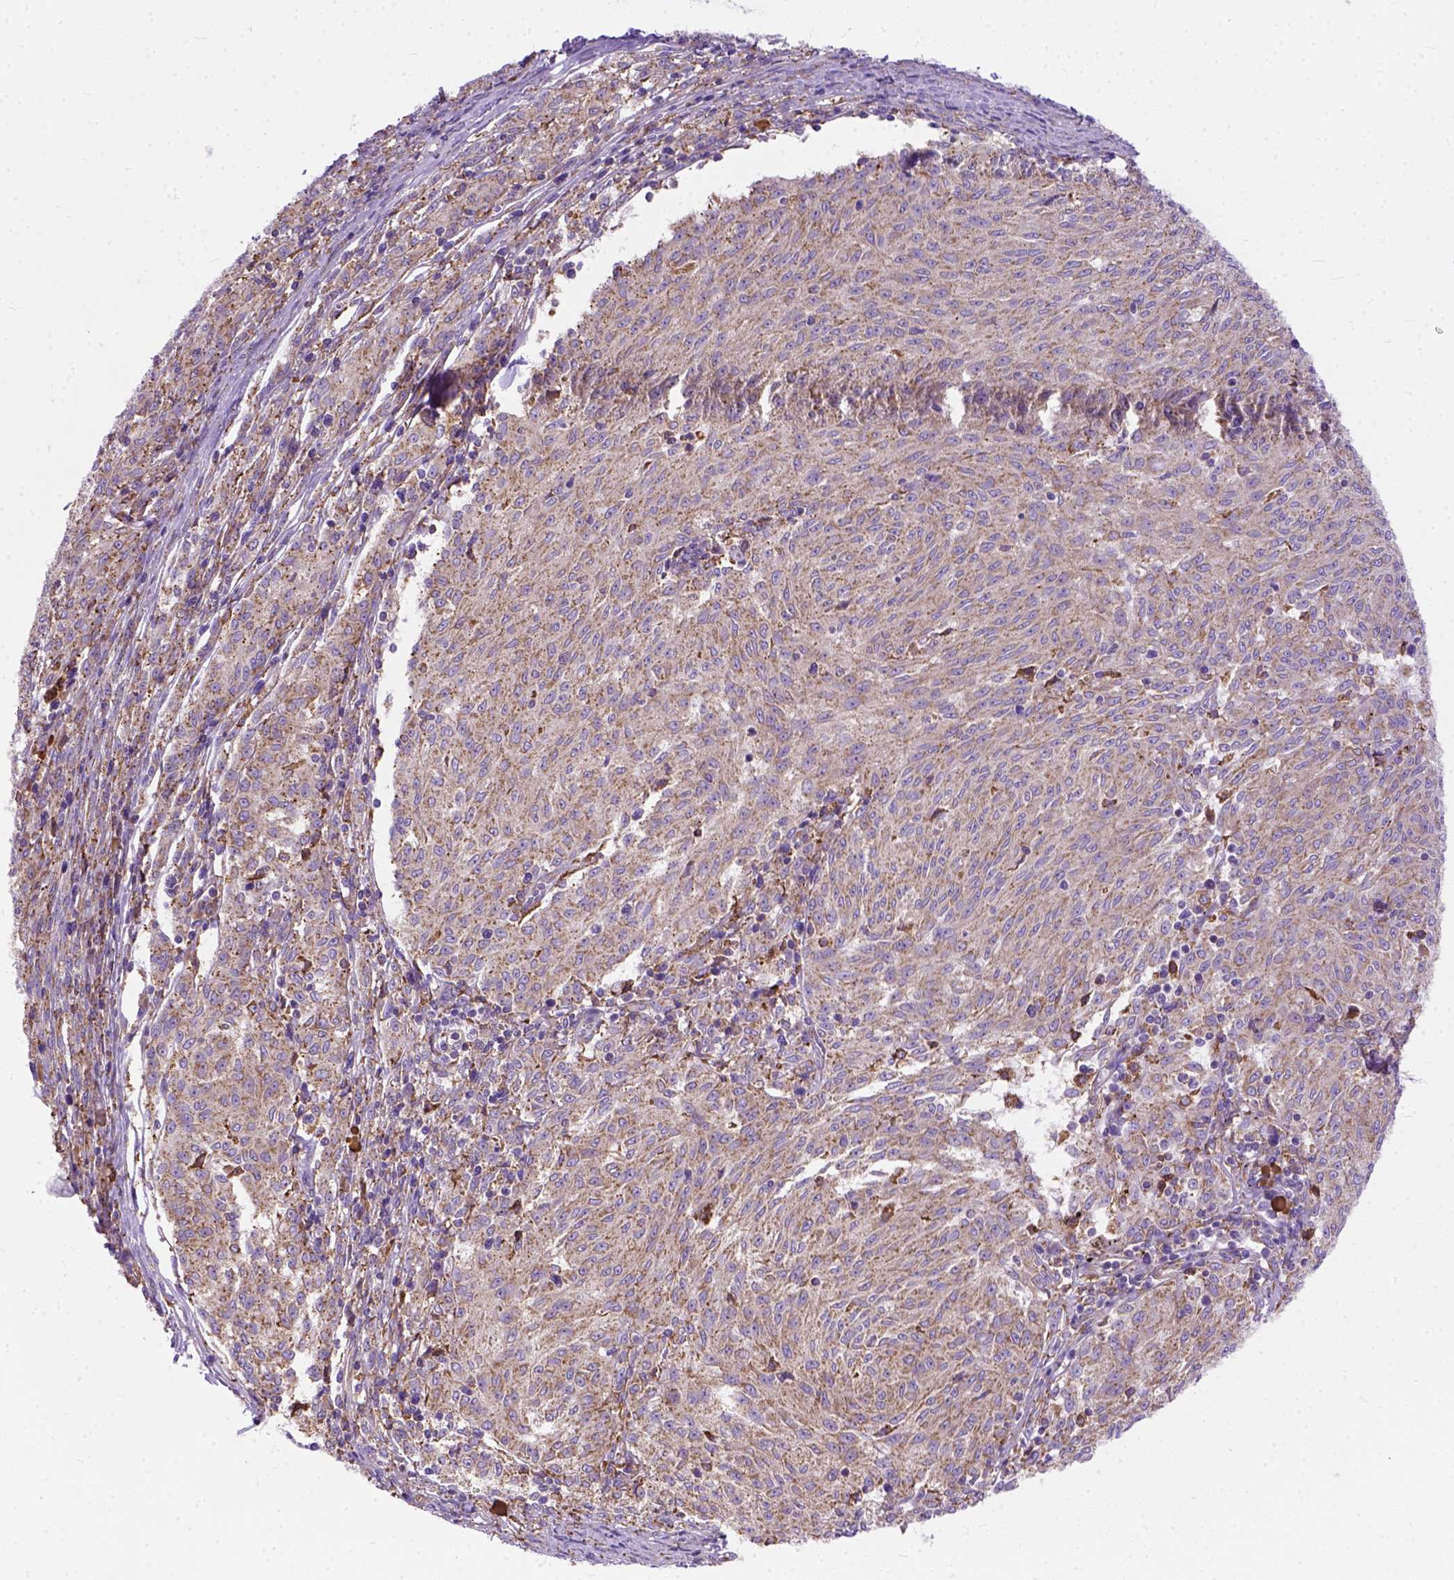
{"staining": {"intensity": "moderate", "quantity": ">75%", "location": "cytoplasmic/membranous"}, "tissue": "melanoma", "cell_type": "Tumor cells", "image_type": "cancer", "snomed": [{"axis": "morphology", "description": "Malignant melanoma, NOS"}, {"axis": "topography", "description": "Skin"}], "caption": "Immunohistochemical staining of malignant melanoma shows medium levels of moderate cytoplasmic/membranous positivity in about >75% of tumor cells.", "gene": "PLK4", "patient": {"sex": "female", "age": 72}}